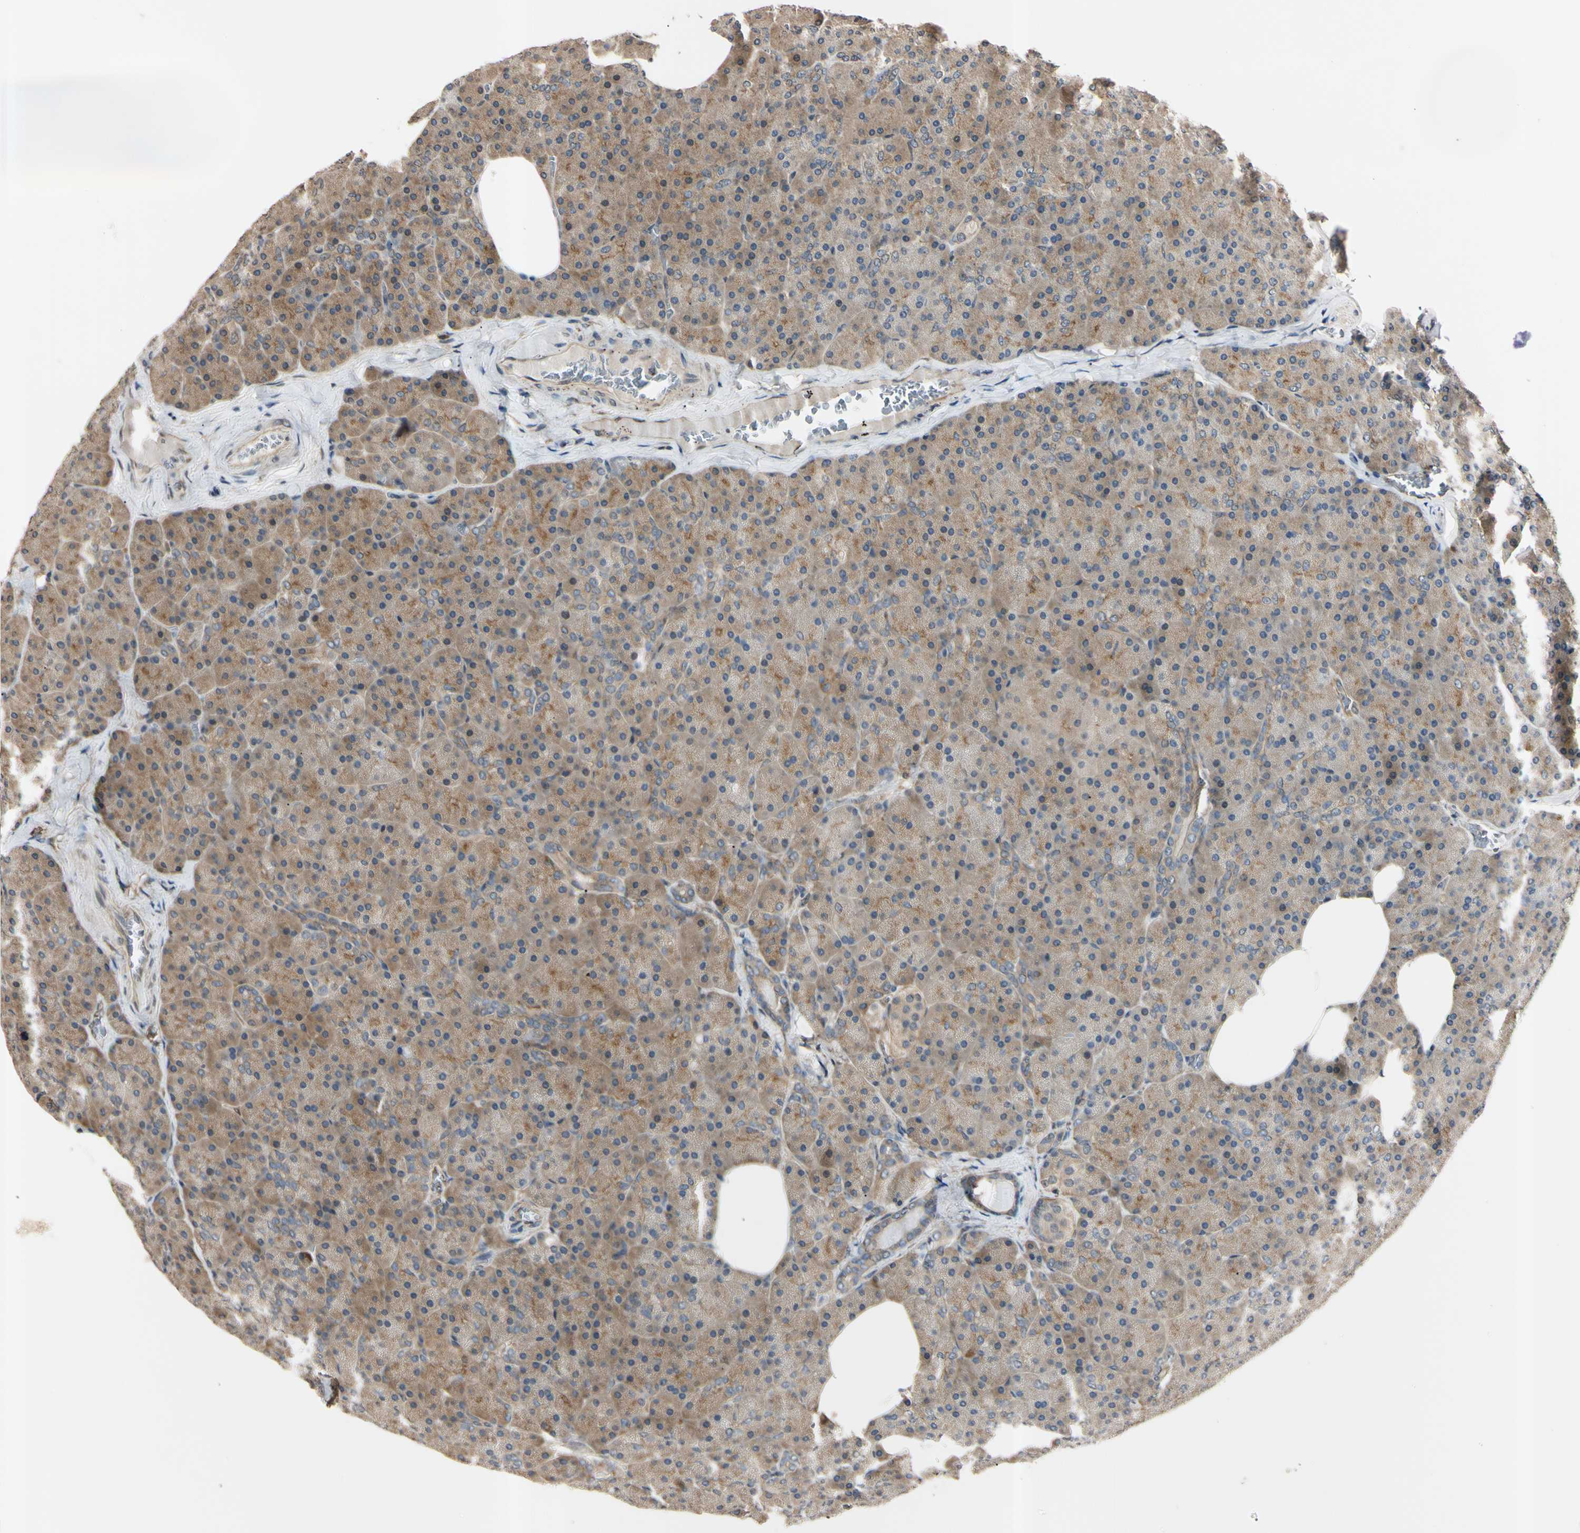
{"staining": {"intensity": "moderate", "quantity": "25%-75%", "location": "cytoplasmic/membranous"}, "tissue": "pancreas", "cell_type": "Exocrine glandular cells", "image_type": "normal", "snomed": [{"axis": "morphology", "description": "Normal tissue, NOS"}, {"axis": "topography", "description": "Pancreas"}], "caption": "Brown immunohistochemical staining in normal human pancreas demonstrates moderate cytoplasmic/membranous staining in about 25%-75% of exocrine glandular cells. (Stains: DAB (3,3'-diaminobenzidine) in brown, nuclei in blue, Microscopy: brightfield microscopy at high magnification).", "gene": "EPN1", "patient": {"sex": "female", "age": 35}}